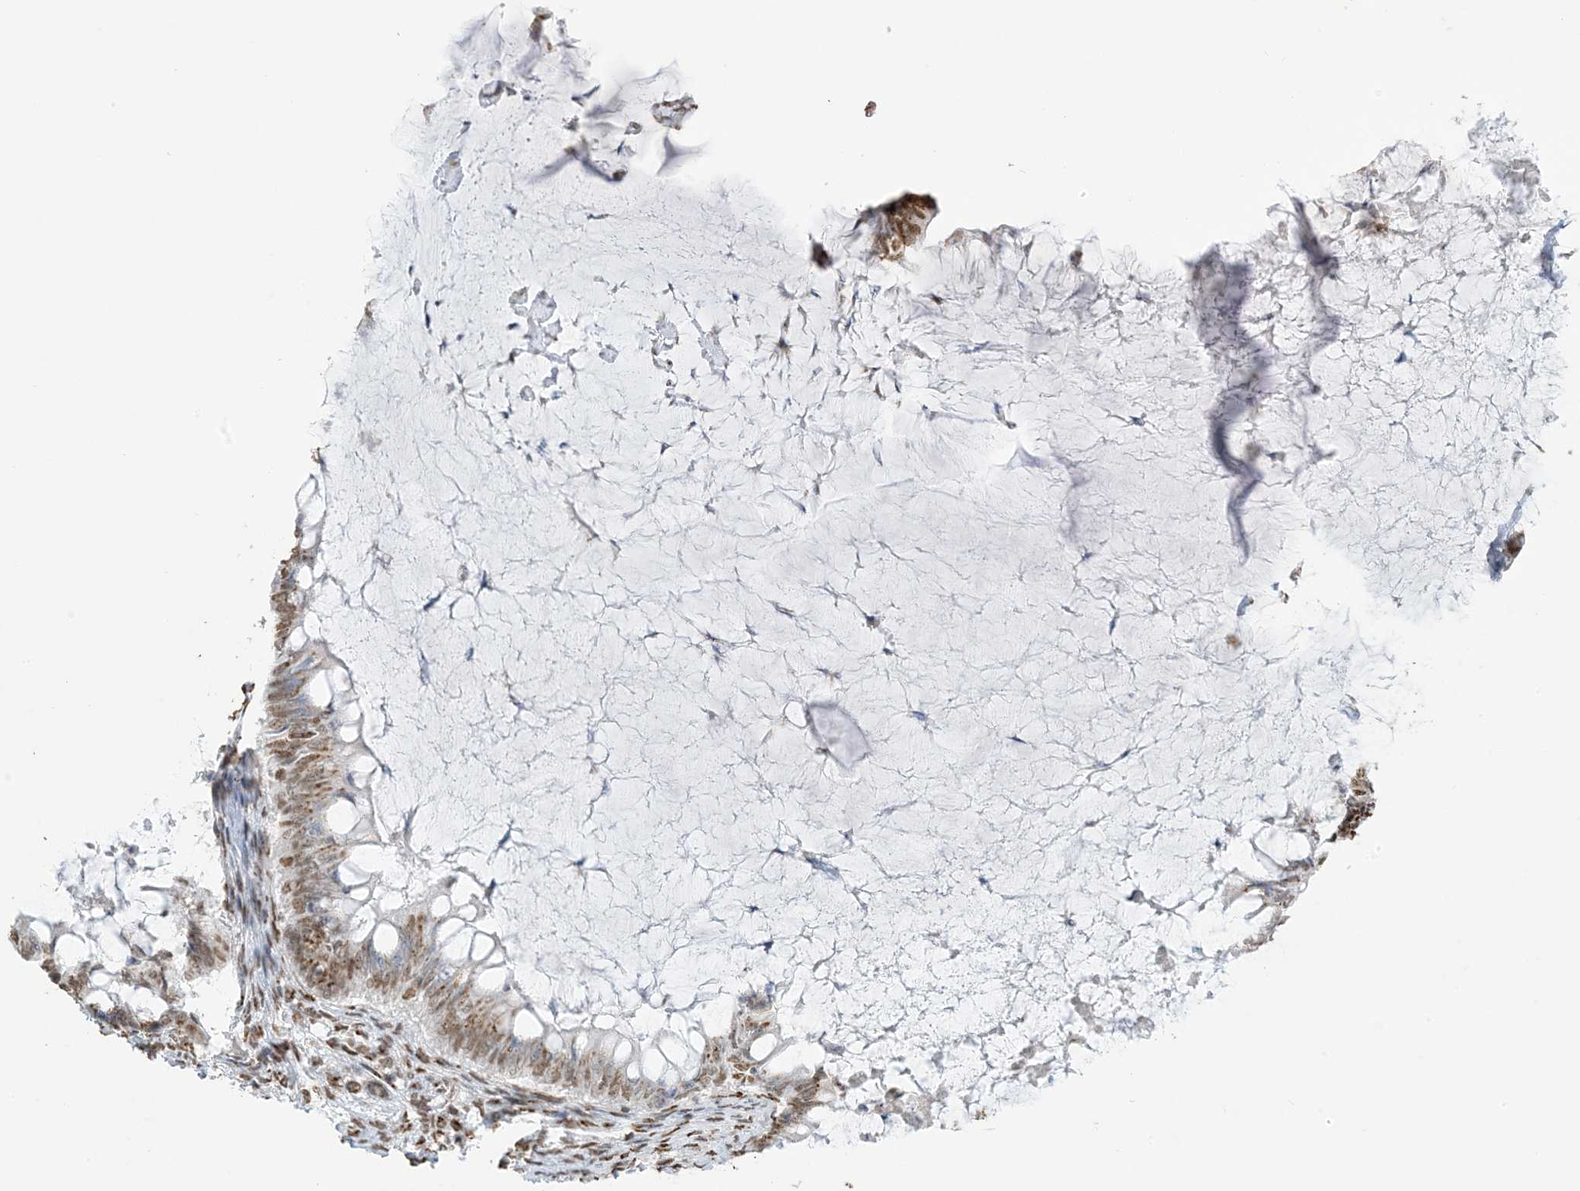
{"staining": {"intensity": "moderate", "quantity": ">75%", "location": "cytoplasmic/membranous,nuclear"}, "tissue": "ovarian cancer", "cell_type": "Tumor cells", "image_type": "cancer", "snomed": [{"axis": "morphology", "description": "Cystadenocarcinoma, mucinous, NOS"}, {"axis": "topography", "description": "Ovary"}], "caption": "Protein expression analysis of mucinous cystadenocarcinoma (ovarian) exhibits moderate cytoplasmic/membranous and nuclear expression in about >75% of tumor cells.", "gene": "GPR107", "patient": {"sex": "female", "age": 61}}